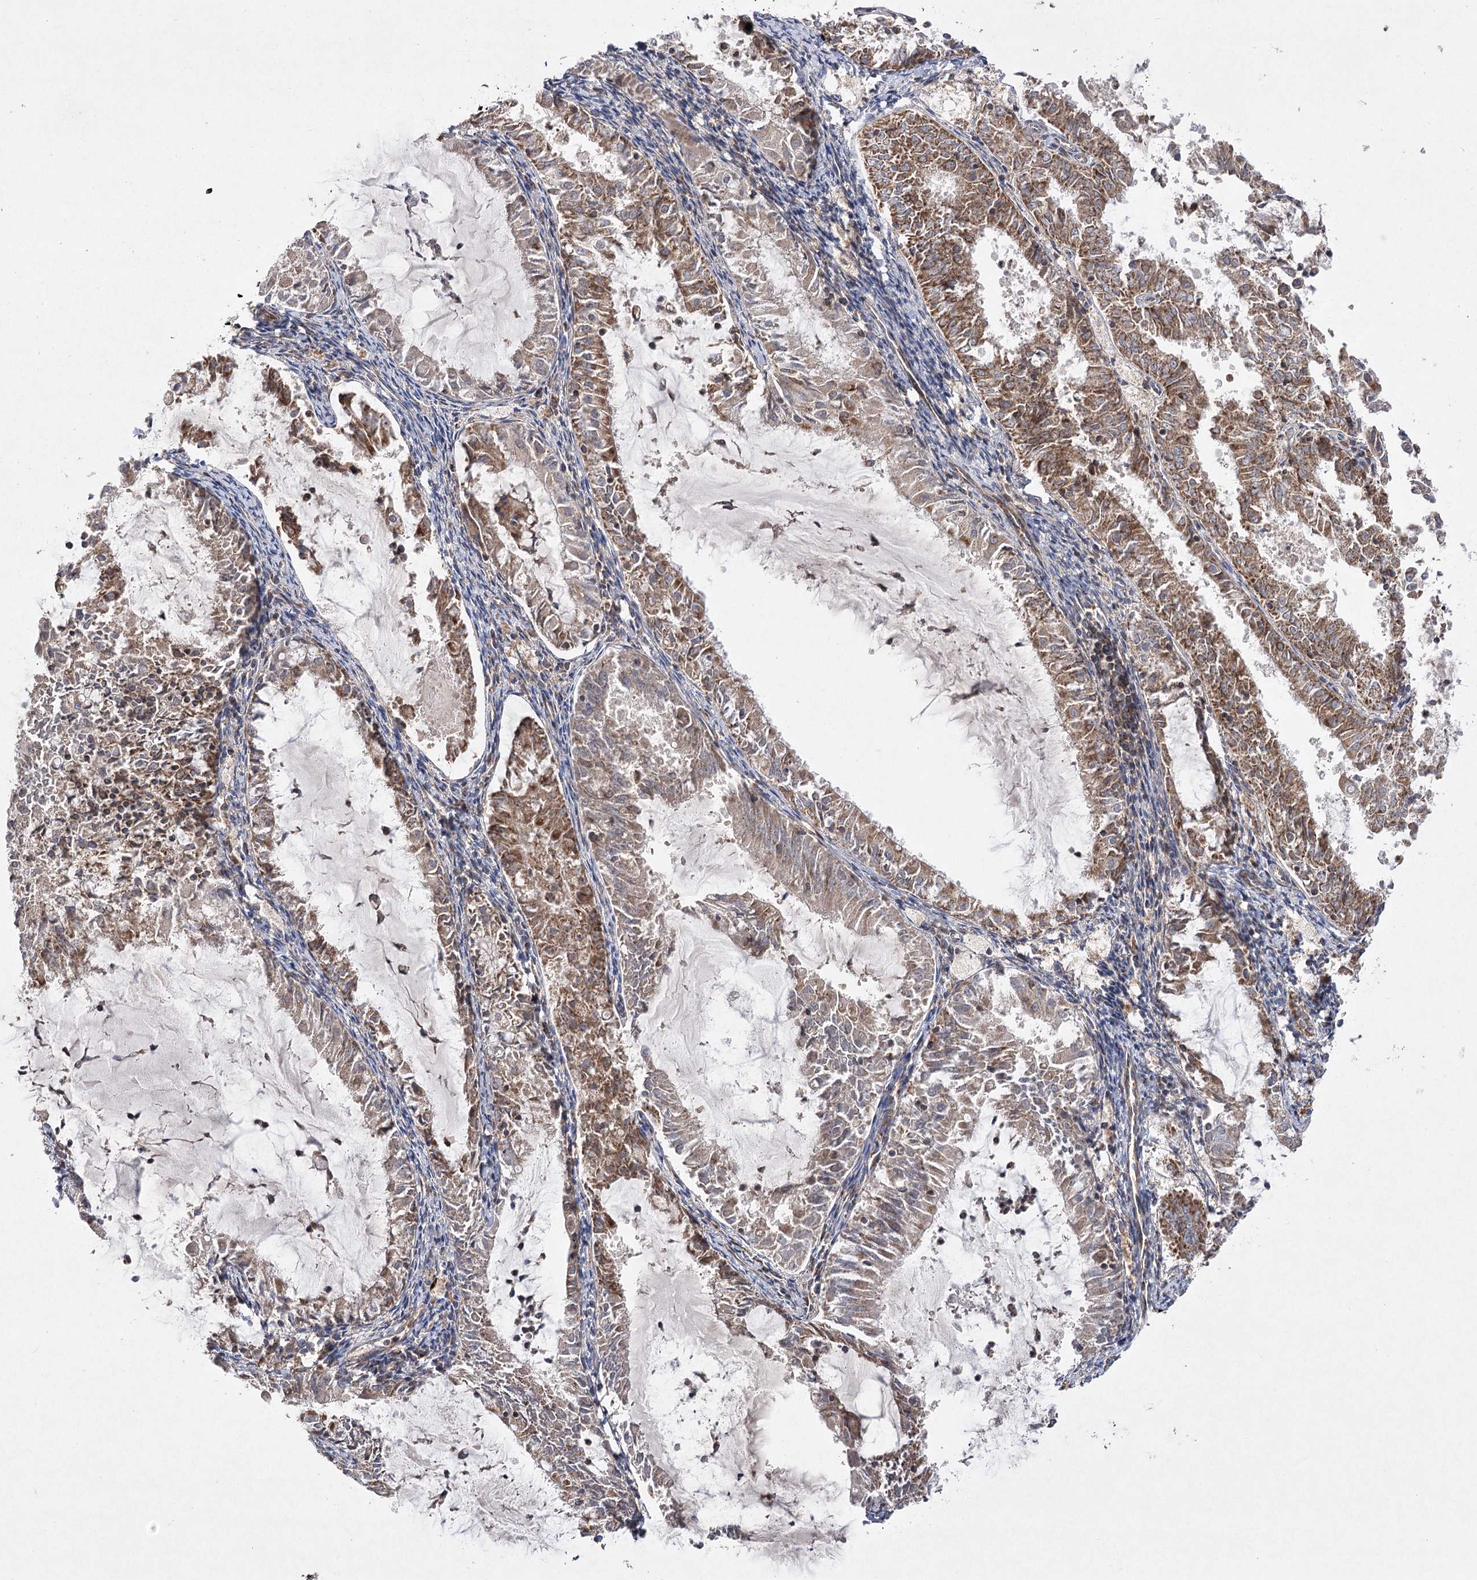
{"staining": {"intensity": "moderate", "quantity": "25%-75%", "location": "cytoplasmic/membranous"}, "tissue": "endometrial cancer", "cell_type": "Tumor cells", "image_type": "cancer", "snomed": [{"axis": "morphology", "description": "Adenocarcinoma, NOS"}, {"axis": "topography", "description": "Endometrium"}], "caption": "Endometrial cancer stained with a protein marker displays moderate staining in tumor cells.", "gene": "DNAJC13", "patient": {"sex": "female", "age": 57}}